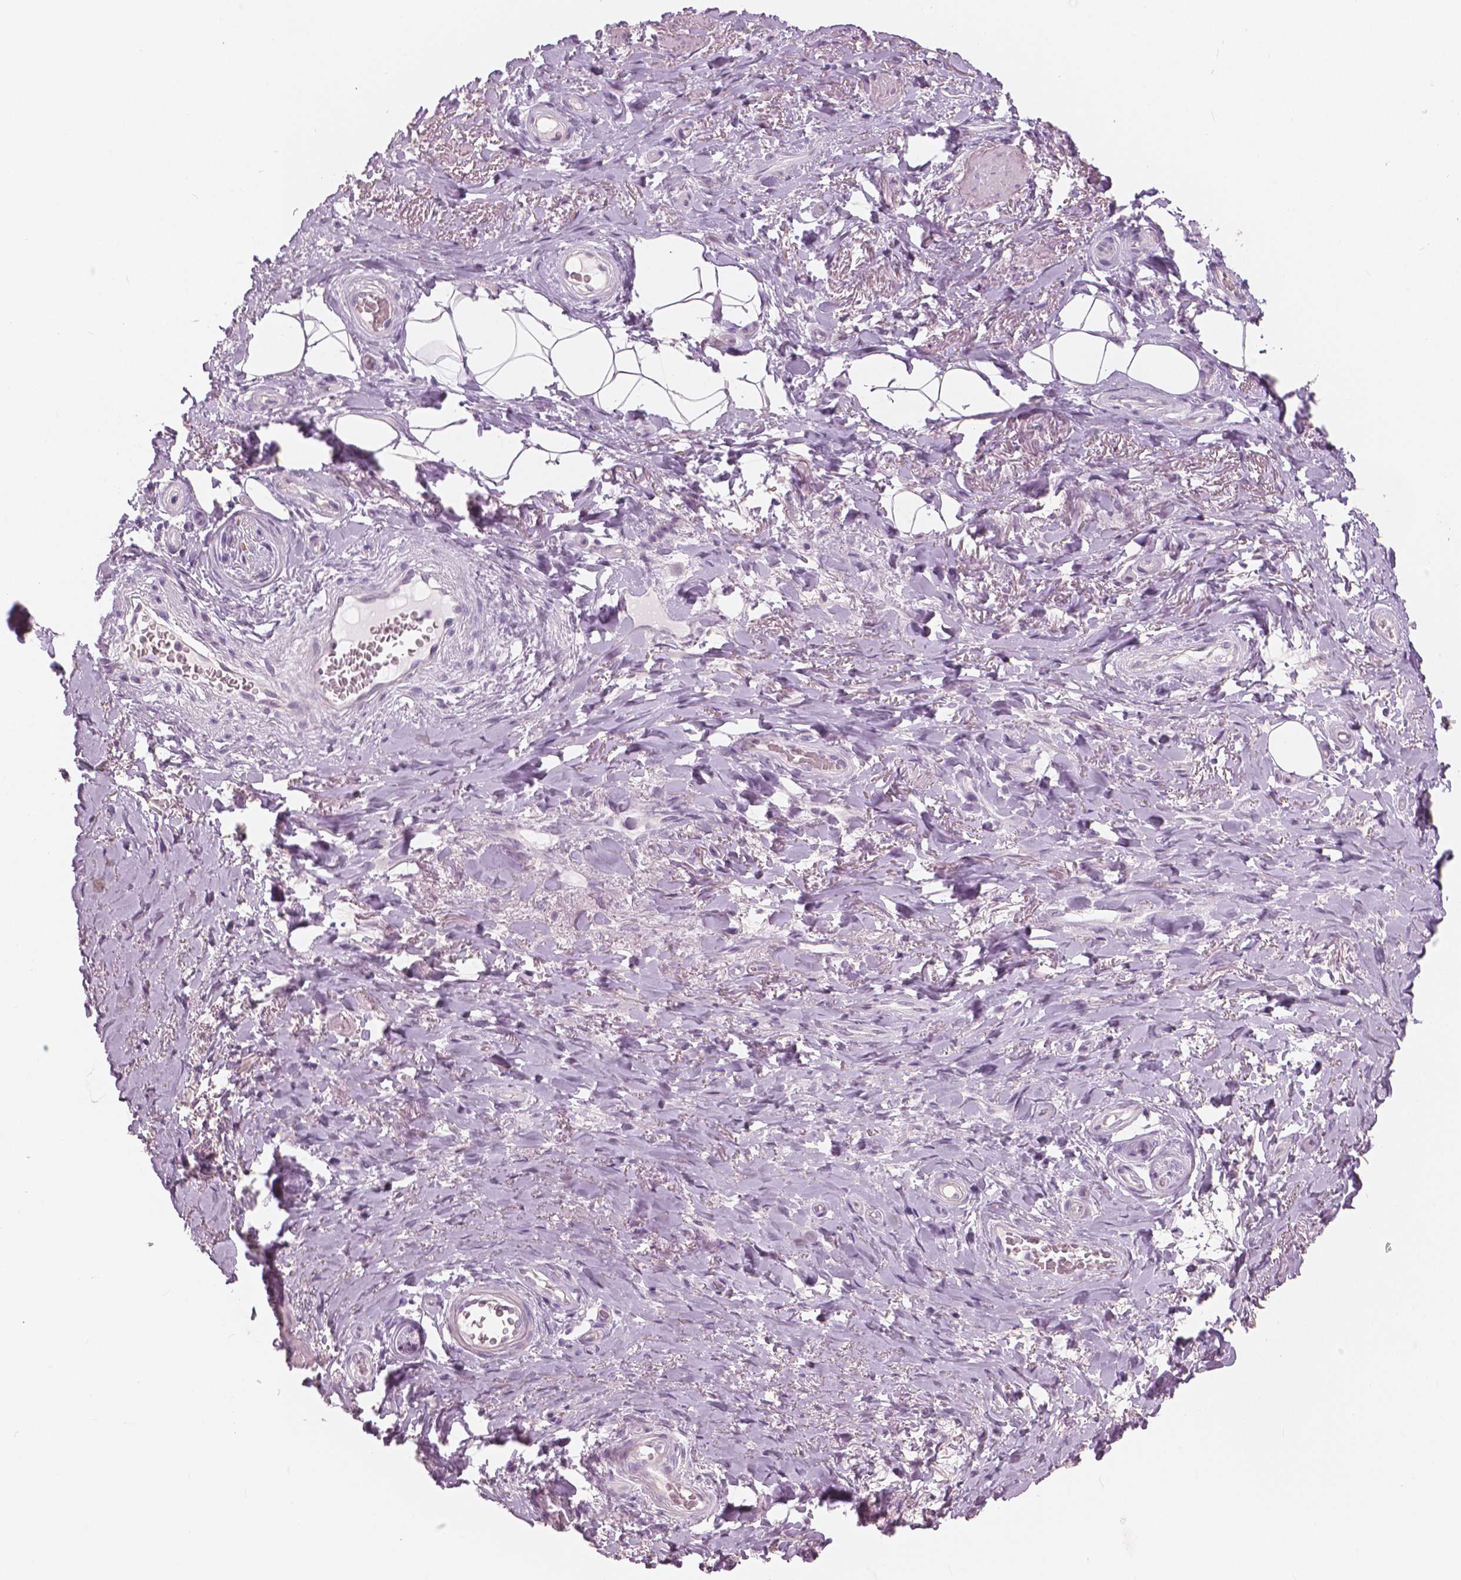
{"staining": {"intensity": "negative", "quantity": "none", "location": "none"}, "tissue": "adipose tissue", "cell_type": "Adipocytes", "image_type": "normal", "snomed": [{"axis": "morphology", "description": "Normal tissue, NOS"}, {"axis": "topography", "description": "Anal"}, {"axis": "topography", "description": "Peripheral nerve tissue"}], "caption": "This photomicrograph is of benign adipose tissue stained with immunohistochemistry to label a protein in brown with the nuclei are counter-stained blue. There is no positivity in adipocytes. The staining is performed using DAB brown chromogen with nuclei counter-stained in using hematoxylin.", "gene": "A4GNT", "patient": {"sex": "male", "age": 53}}